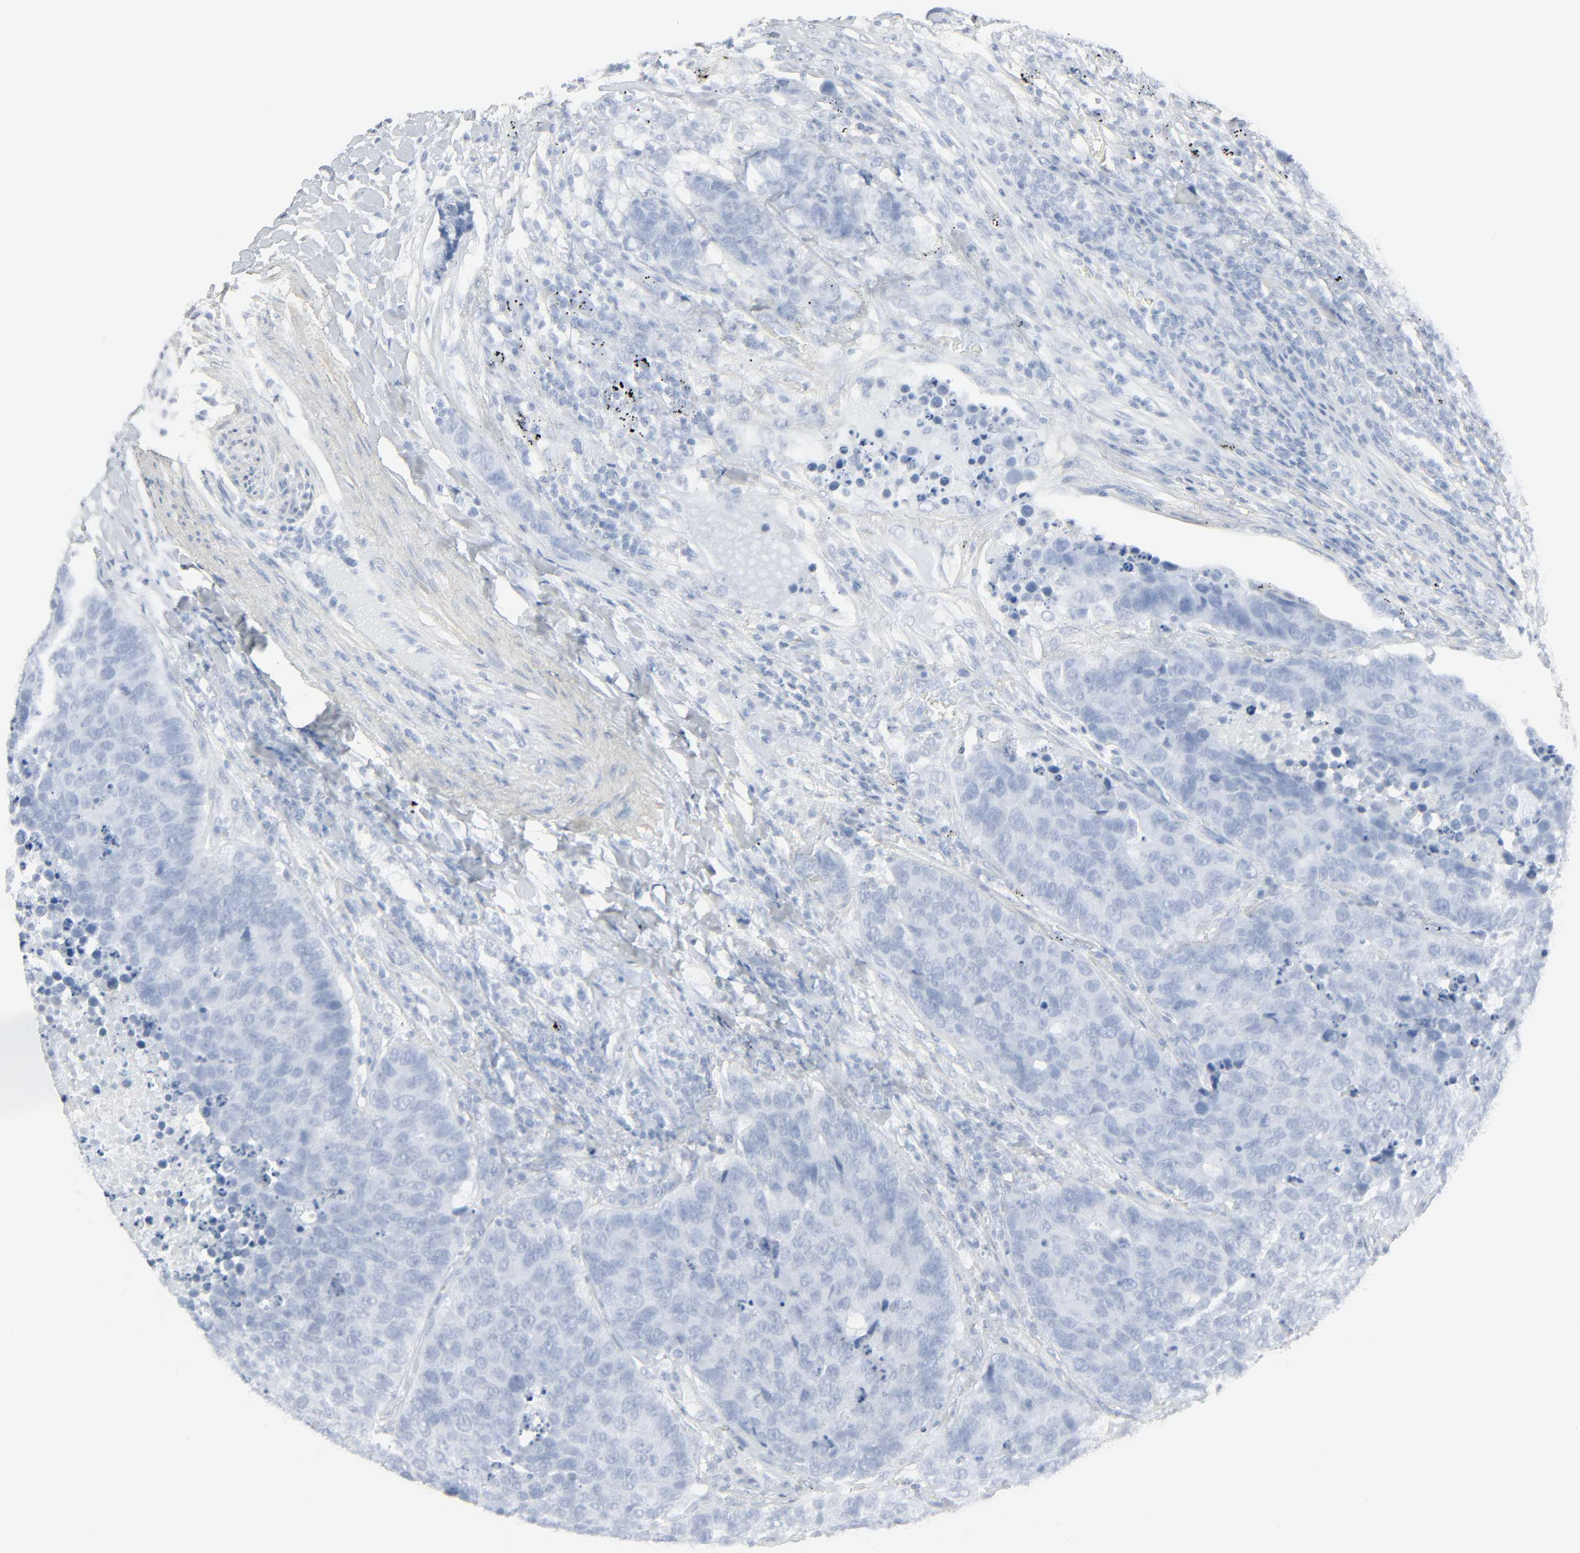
{"staining": {"intensity": "negative", "quantity": "none", "location": "none"}, "tissue": "carcinoid", "cell_type": "Tumor cells", "image_type": "cancer", "snomed": [{"axis": "morphology", "description": "Carcinoid, malignant, NOS"}, {"axis": "topography", "description": "Lung"}], "caption": "Tumor cells show no significant protein expression in carcinoid.", "gene": "ZBTB16", "patient": {"sex": "male", "age": 60}}